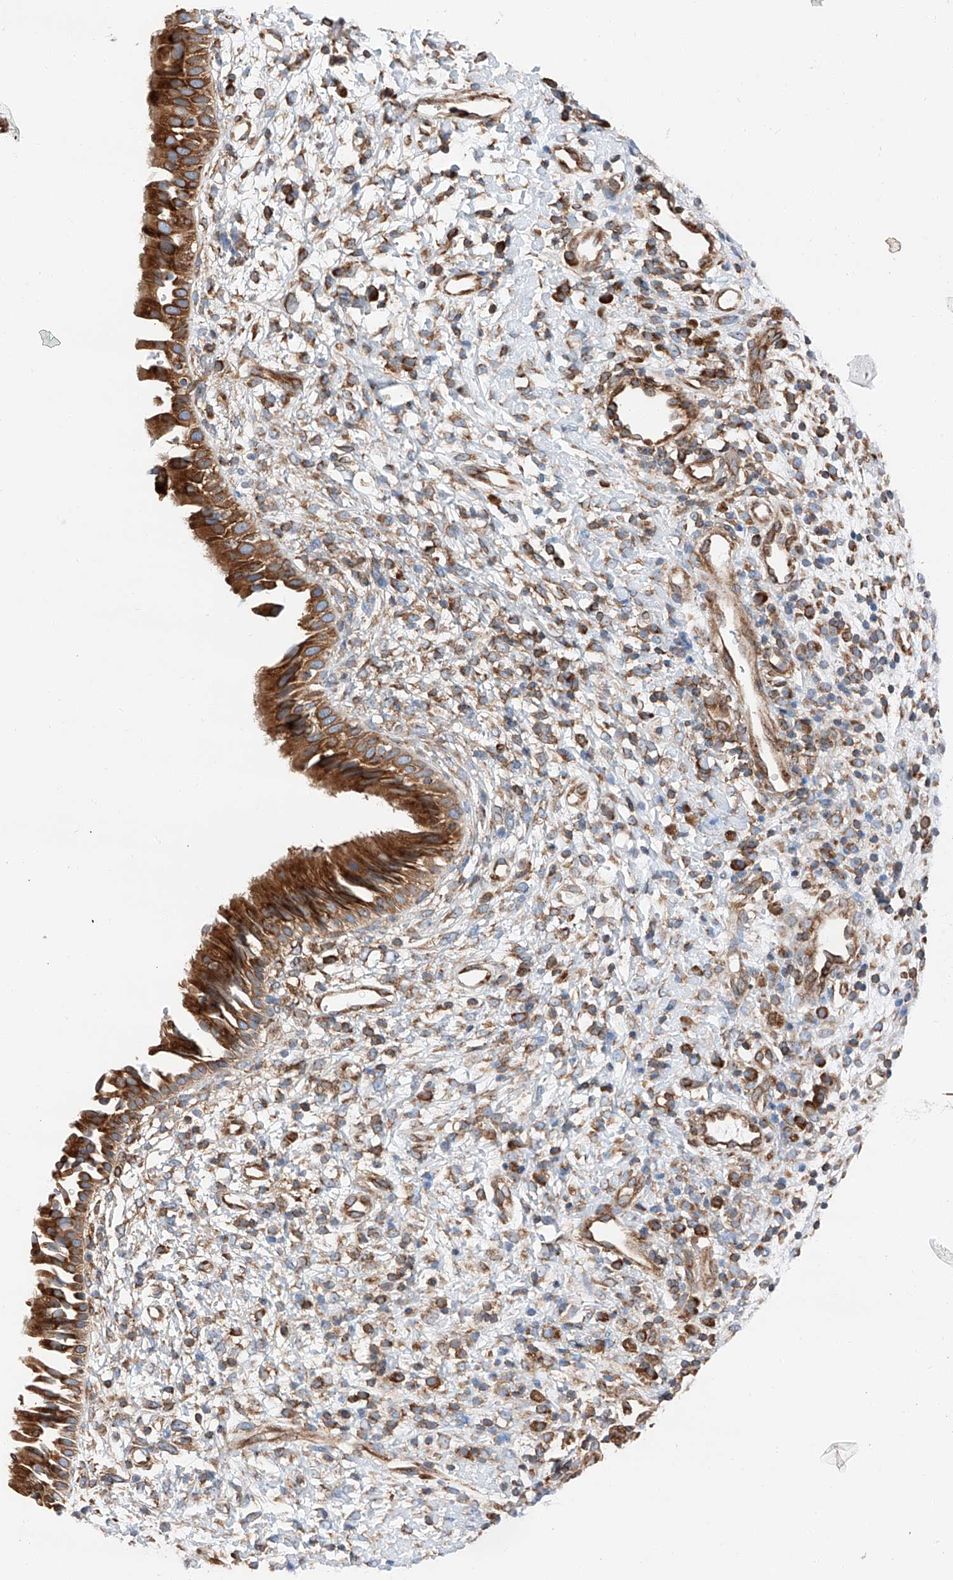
{"staining": {"intensity": "strong", "quantity": ">75%", "location": "cytoplasmic/membranous"}, "tissue": "nasopharynx", "cell_type": "Respiratory epithelial cells", "image_type": "normal", "snomed": [{"axis": "morphology", "description": "Normal tissue, NOS"}, {"axis": "topography", "description": "Nasopharynx"}], "caption": "Immunohistochemical staining of normal human nasopharynx demonstrates high levels of strong cytoplasmic/membranous staining in about >75% of respiratory epithelial cells.", "gene": "ZC3H15", "patient": {"sex": "male", "age": 22}}